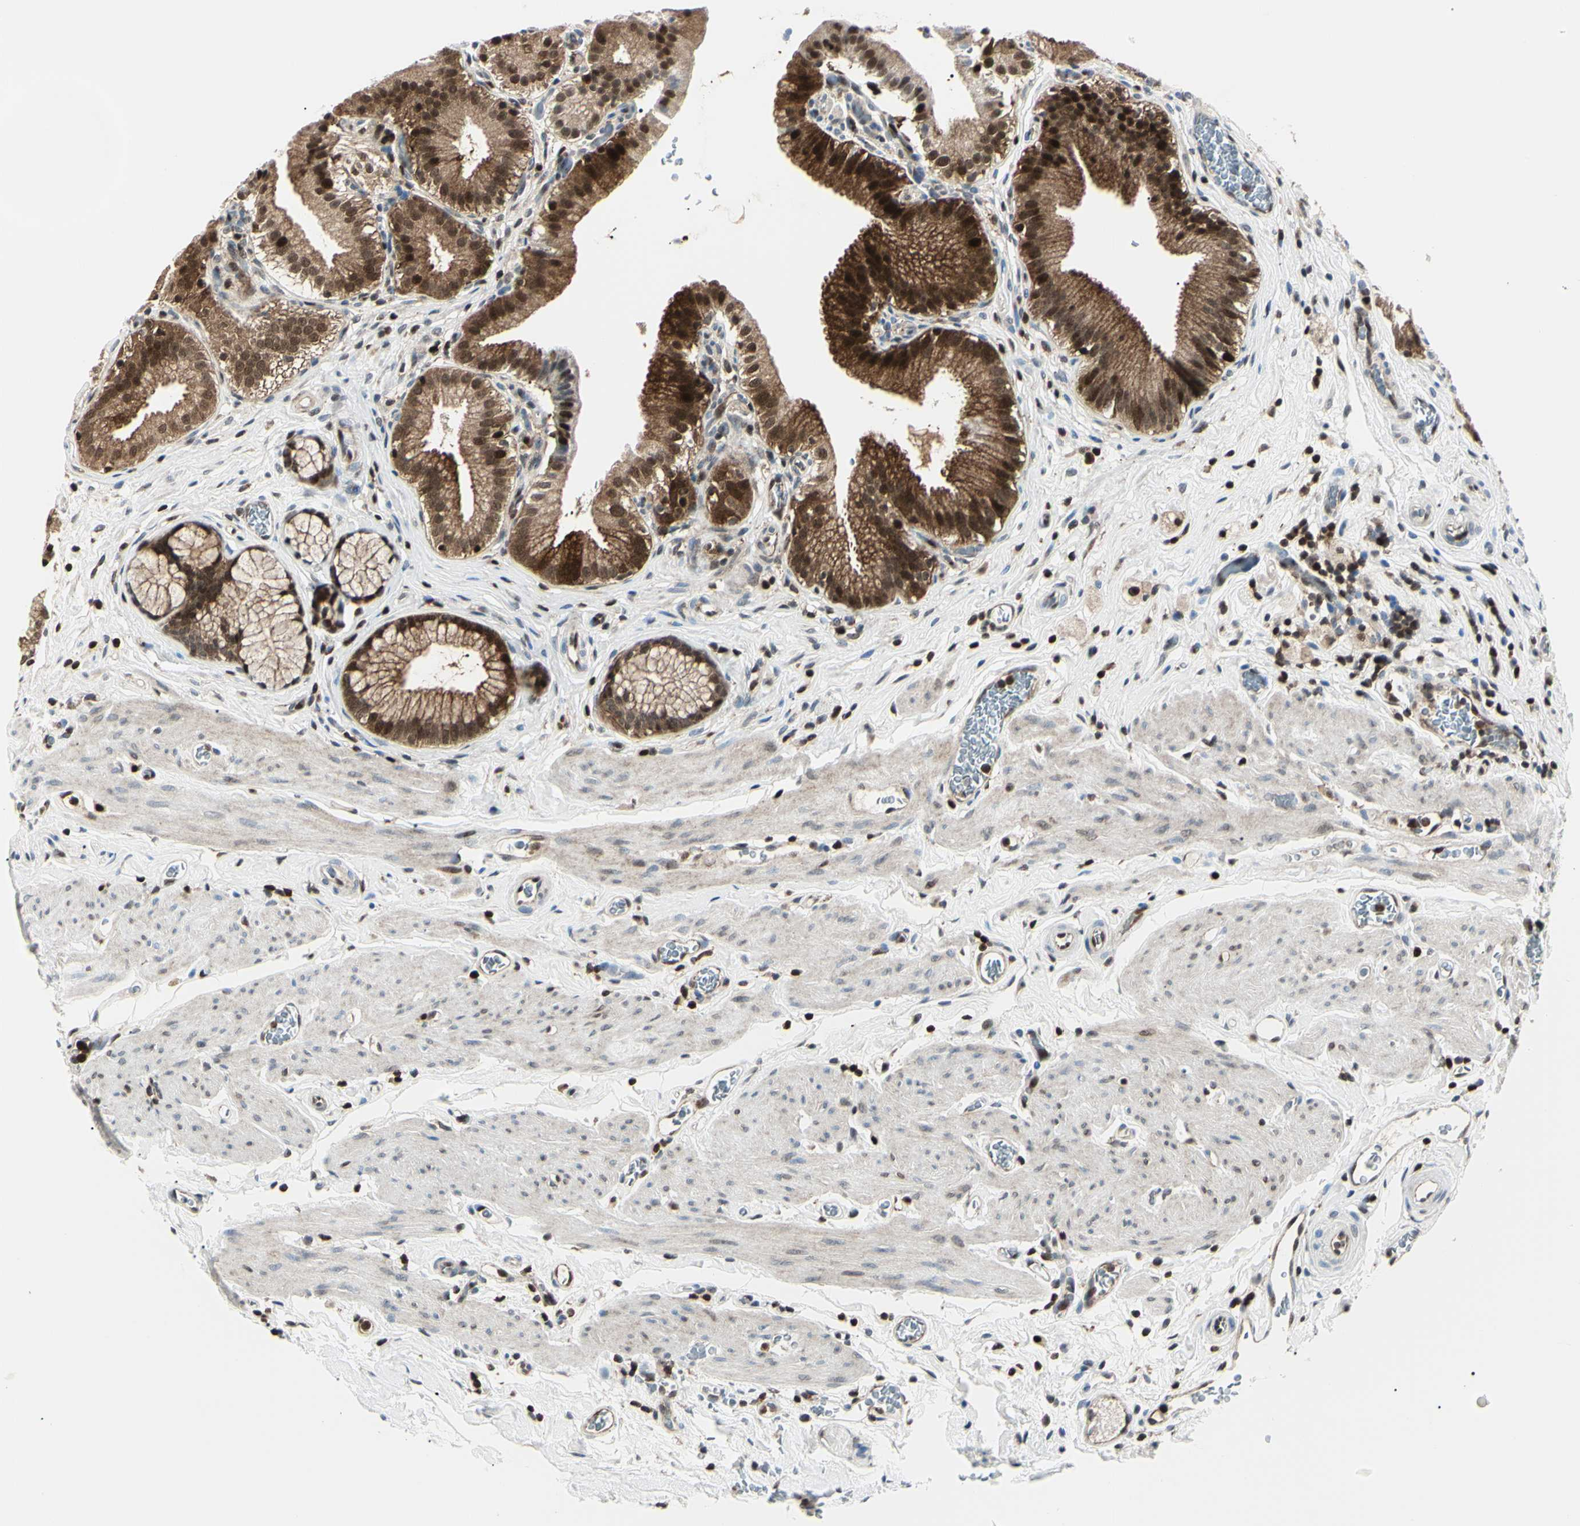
{"staining": {"intensity": "strong", "quantity": ">75%", "location": "cytoplasmic/membranous,nuclear"}, "tissue": "gallbladder", "cell_type": "Glandular cells", "image_type": "normal", "snomed": [{"axis": "morphology", "description": "Normal tissue, NOS"}, {"axis": "topography", "description": "Gallbladder"}], "caption": "Protein analysis of unremarkable gallbladder exhibits strong cytoplasmic/membranous,nuclear positivity in approximately >75% of glandular cells.", "gene": "PGK1", "patient": {"sex": "male", "age": 54}}